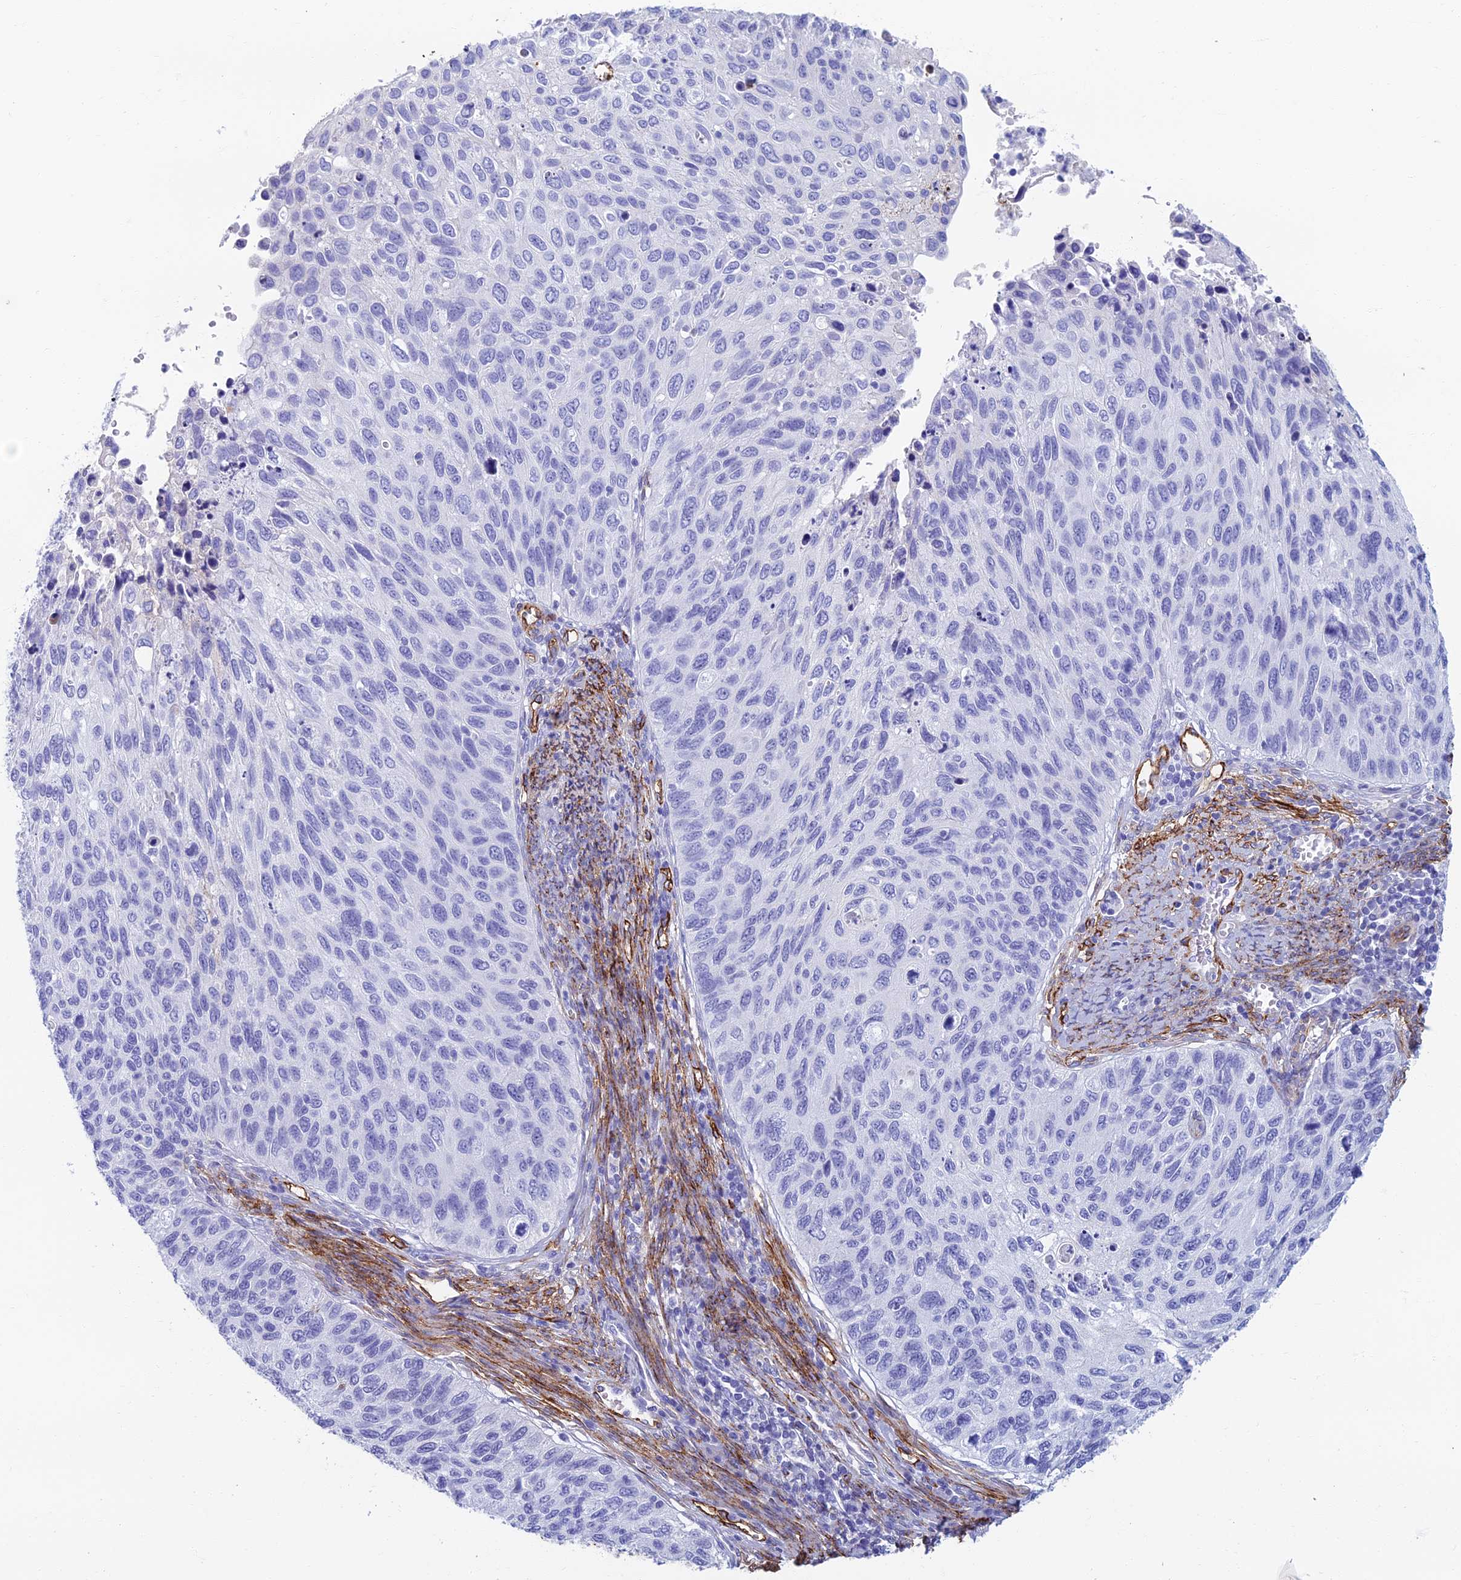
{"staining": {"intensity": "negative", "quantity": "none", "location": "none"}, "tissue": "cervical cancer", "cell_type": "Tumor cells", "image_type": "cancer", "snomed": [{"axis": "morphology", "description": "Squamous cell carcinoma, NOS"}, {"axis": "topography", "description": "Cervix"}], "caption": "Photomicrograph shows no protein staining in tumor cells of squamous cell carcinoma (cervical) tissue.", "gene": "ETFRF1", "patient": {"sex": "female", "age": 70}}